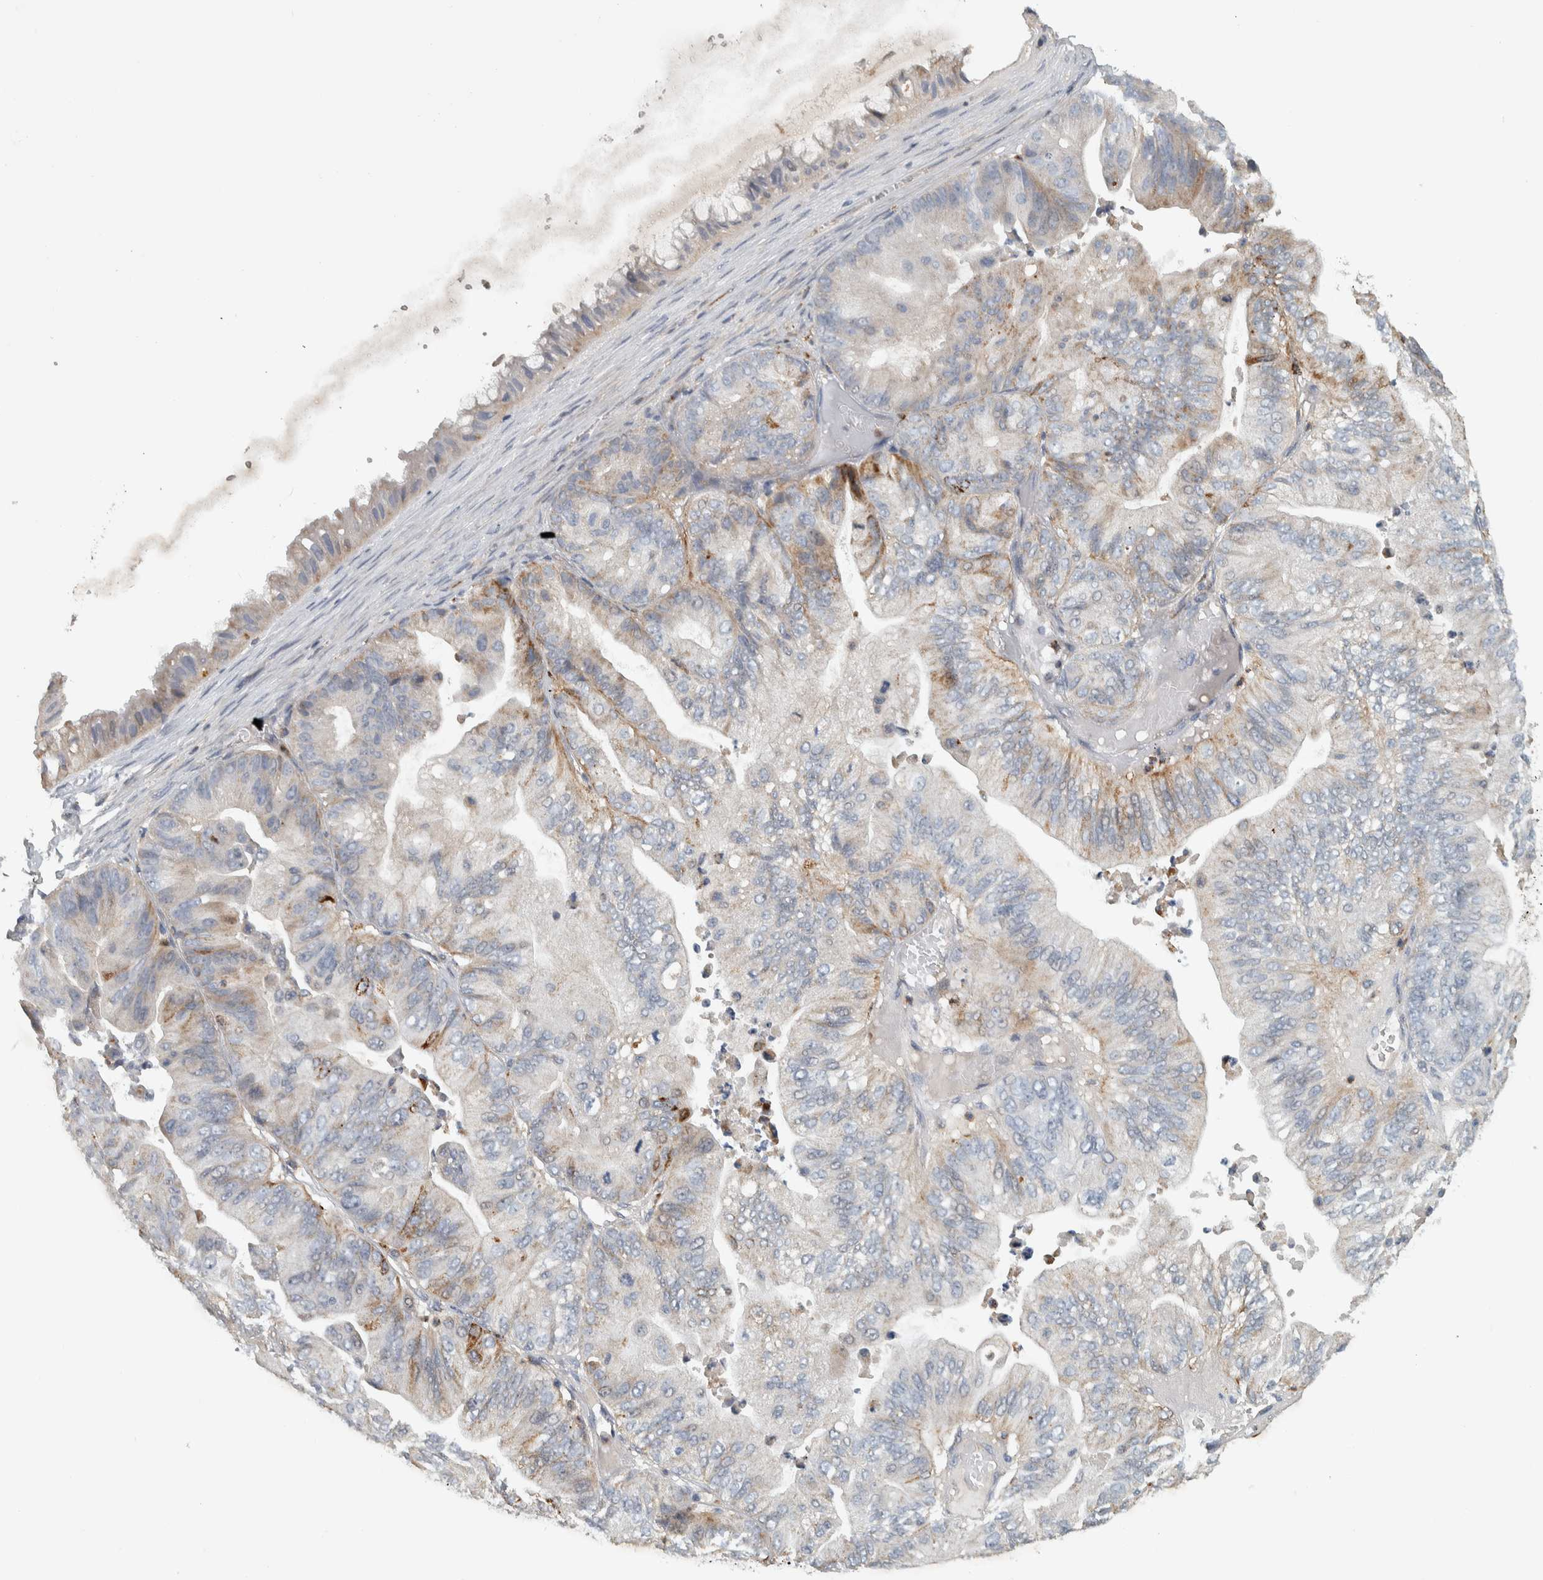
{"staining": {"intensity": "moderate", "quantity": "<25%", "location": "cytoplasmic/membranous"}, "tissue": "ovarian cancer", "cell_type": "Tumor cells", "image_type": "cancer", "snomed": [{"axis": "morphology", "description": "Cystadenocarcinoma, mucinous, NOS"}, {"axis": "topography", "description": "Ovary"}], "caption": "Immunohistochemical staining of human ovarian cancer (mucinous cystadenocarcinoma) displays low levels of moderate cytoplasmic/membranous expression in approximately <25% of tumor cells.", "gene": "FAM78A", "patient": {"sex": "female", "age": 61}}